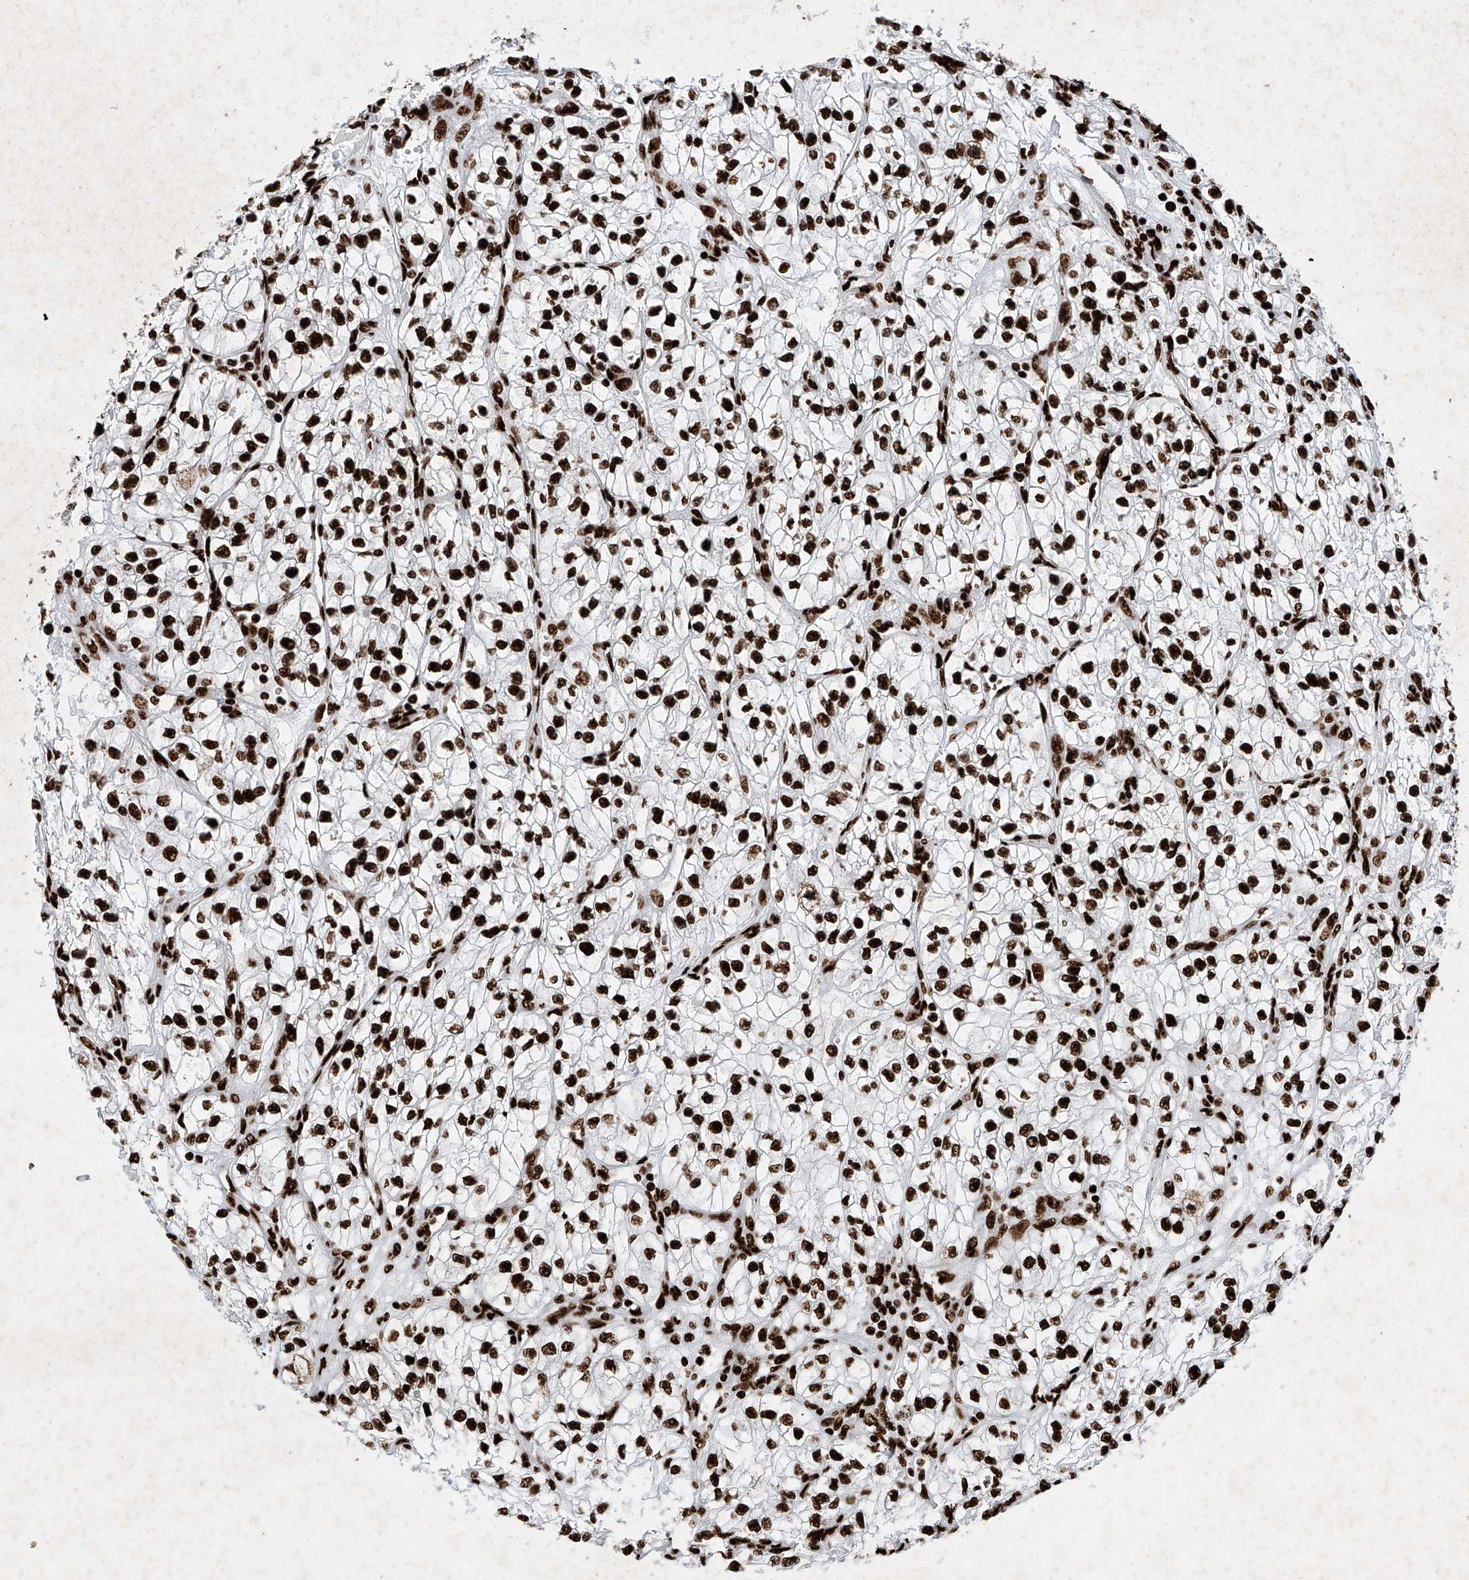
{"staining": {"intensity": "strong", "quantity": ">75%", "location": "nuclear"}, "tissue": "renal cancer", "cell_type": "Tumor cells", "image_type": "cancer", "snomed": [{"axis": "morphology", "description": "Adenocarcinoma, NOS"}, {"axis": "topography", "description": "Kidney"}], "caption": "Renal cancer stained with a brown dye displays strong nuclear positive staining in approximately >75% of tumor cells.", "gene": "SRSF6", "patient": {"sex": "female", "age": 57}}